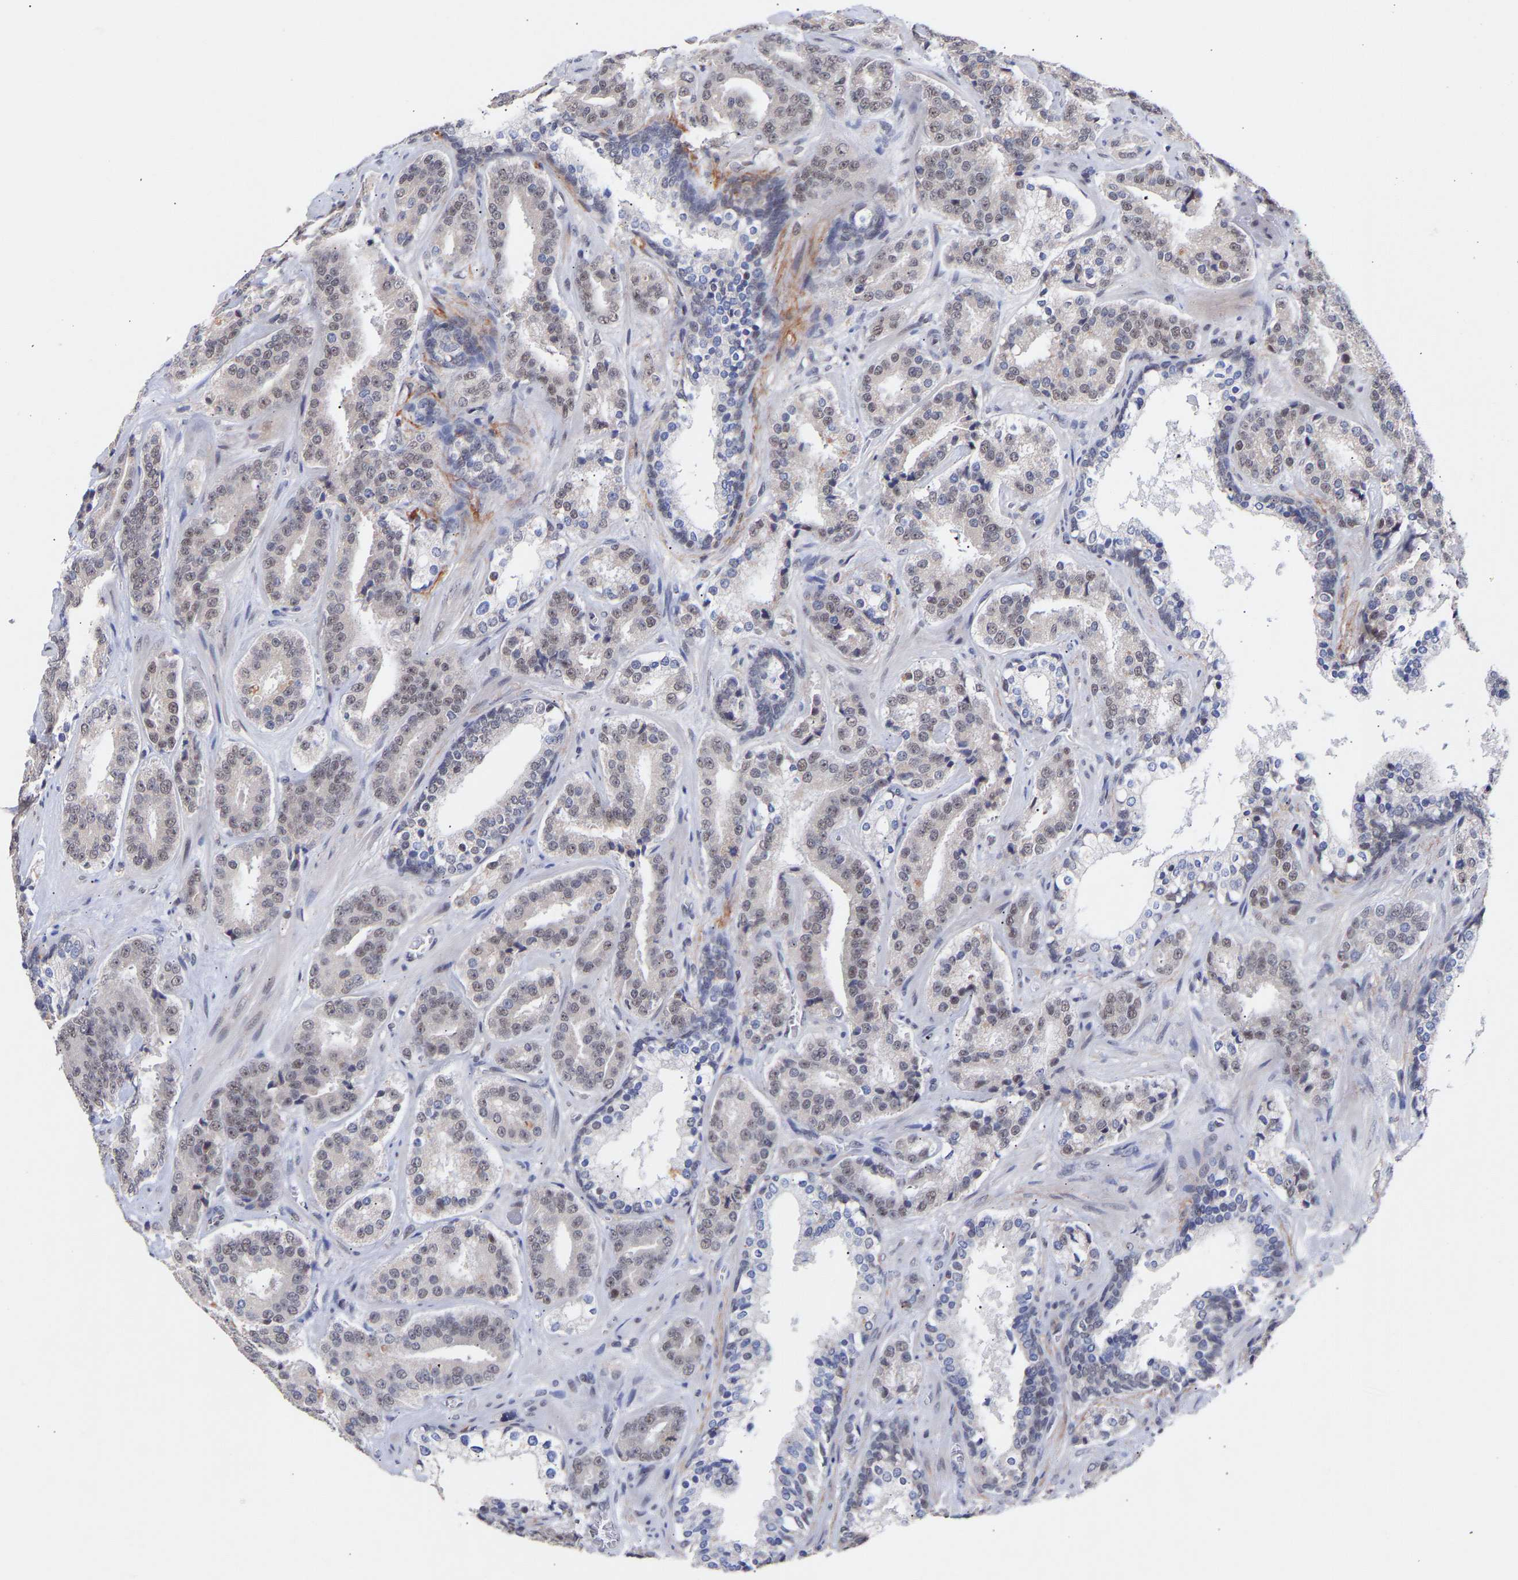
{"staining": {"intensity": "negative", "quantity": "none", "location": "none"}, "tissue": "prostate cancer", "cell_type": "Tumor cells", "image_type": "cancer", "snomed": [{"axis": "morphology", "description": "Adenocarcinoma, High grade"}, {"axis": "topography", "description": "Prostate"}], "caption": "High magnification brightfield microscopy of prostate adenocarcinoma (high-grade) stained with DAB (brown) and counterstained with hematoxylin (blue): tumor cells show no significant positivity.", "gene": "RBM15", "patient": {"sex": "male", "age": 60}}